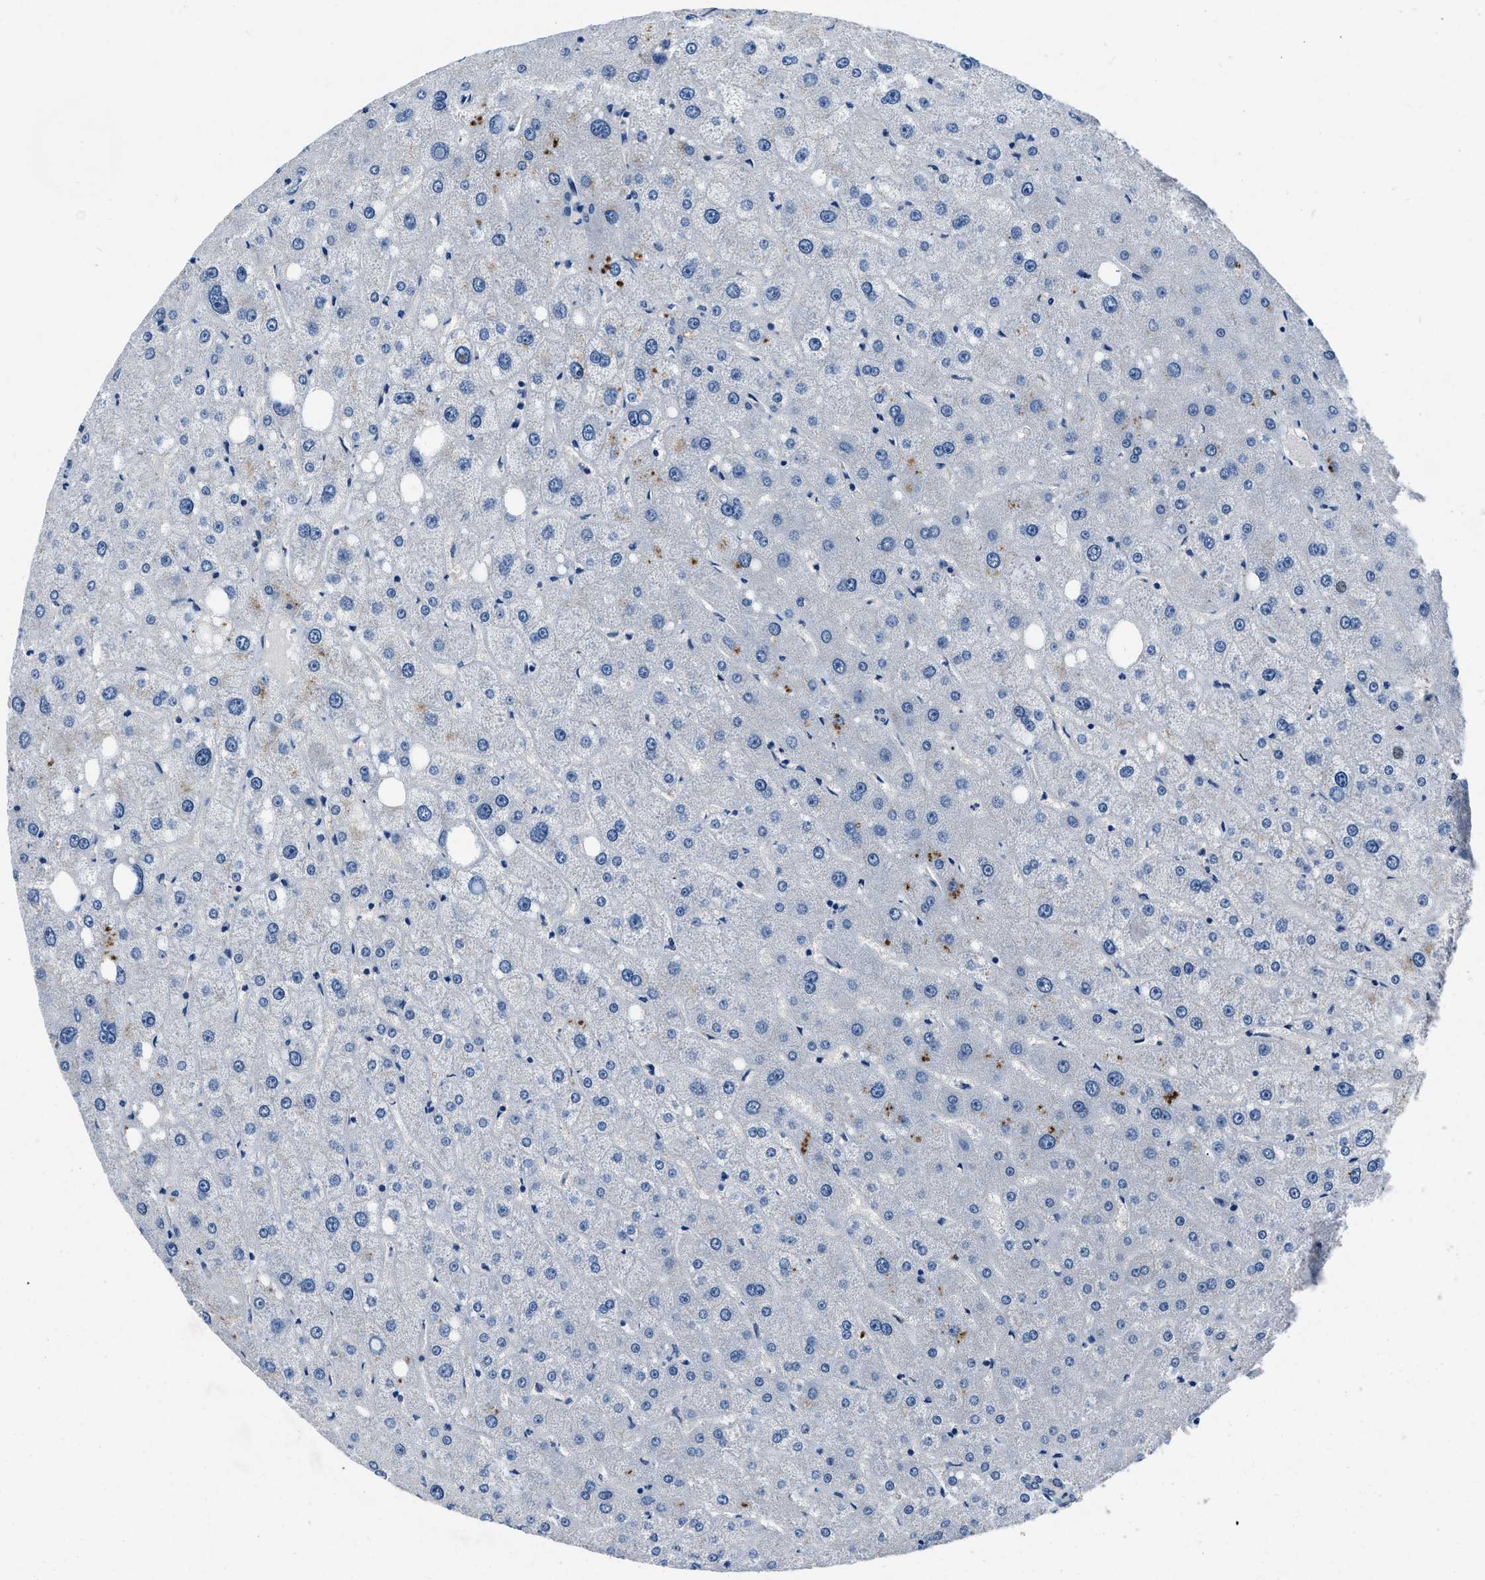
{"staining": {"intensity": "negative", "quantity": "none", "location": "none"}, "tissue": "liver", "cell_type": "Cholangiocytes", "image_type": "normal", "snomed": [{"axis": "morphology", "description": "Normal tissue, NOS"}, {"axis": "topography", "description": "Liver"}], "caption": "A high-resolution photomicrograph shows immunohistochemistry staining of unremarkable liver, which shows no significant expression in cholangiocytes.", "gene": "LANCL2", "patient": {"sex": "male", "age": 73}}